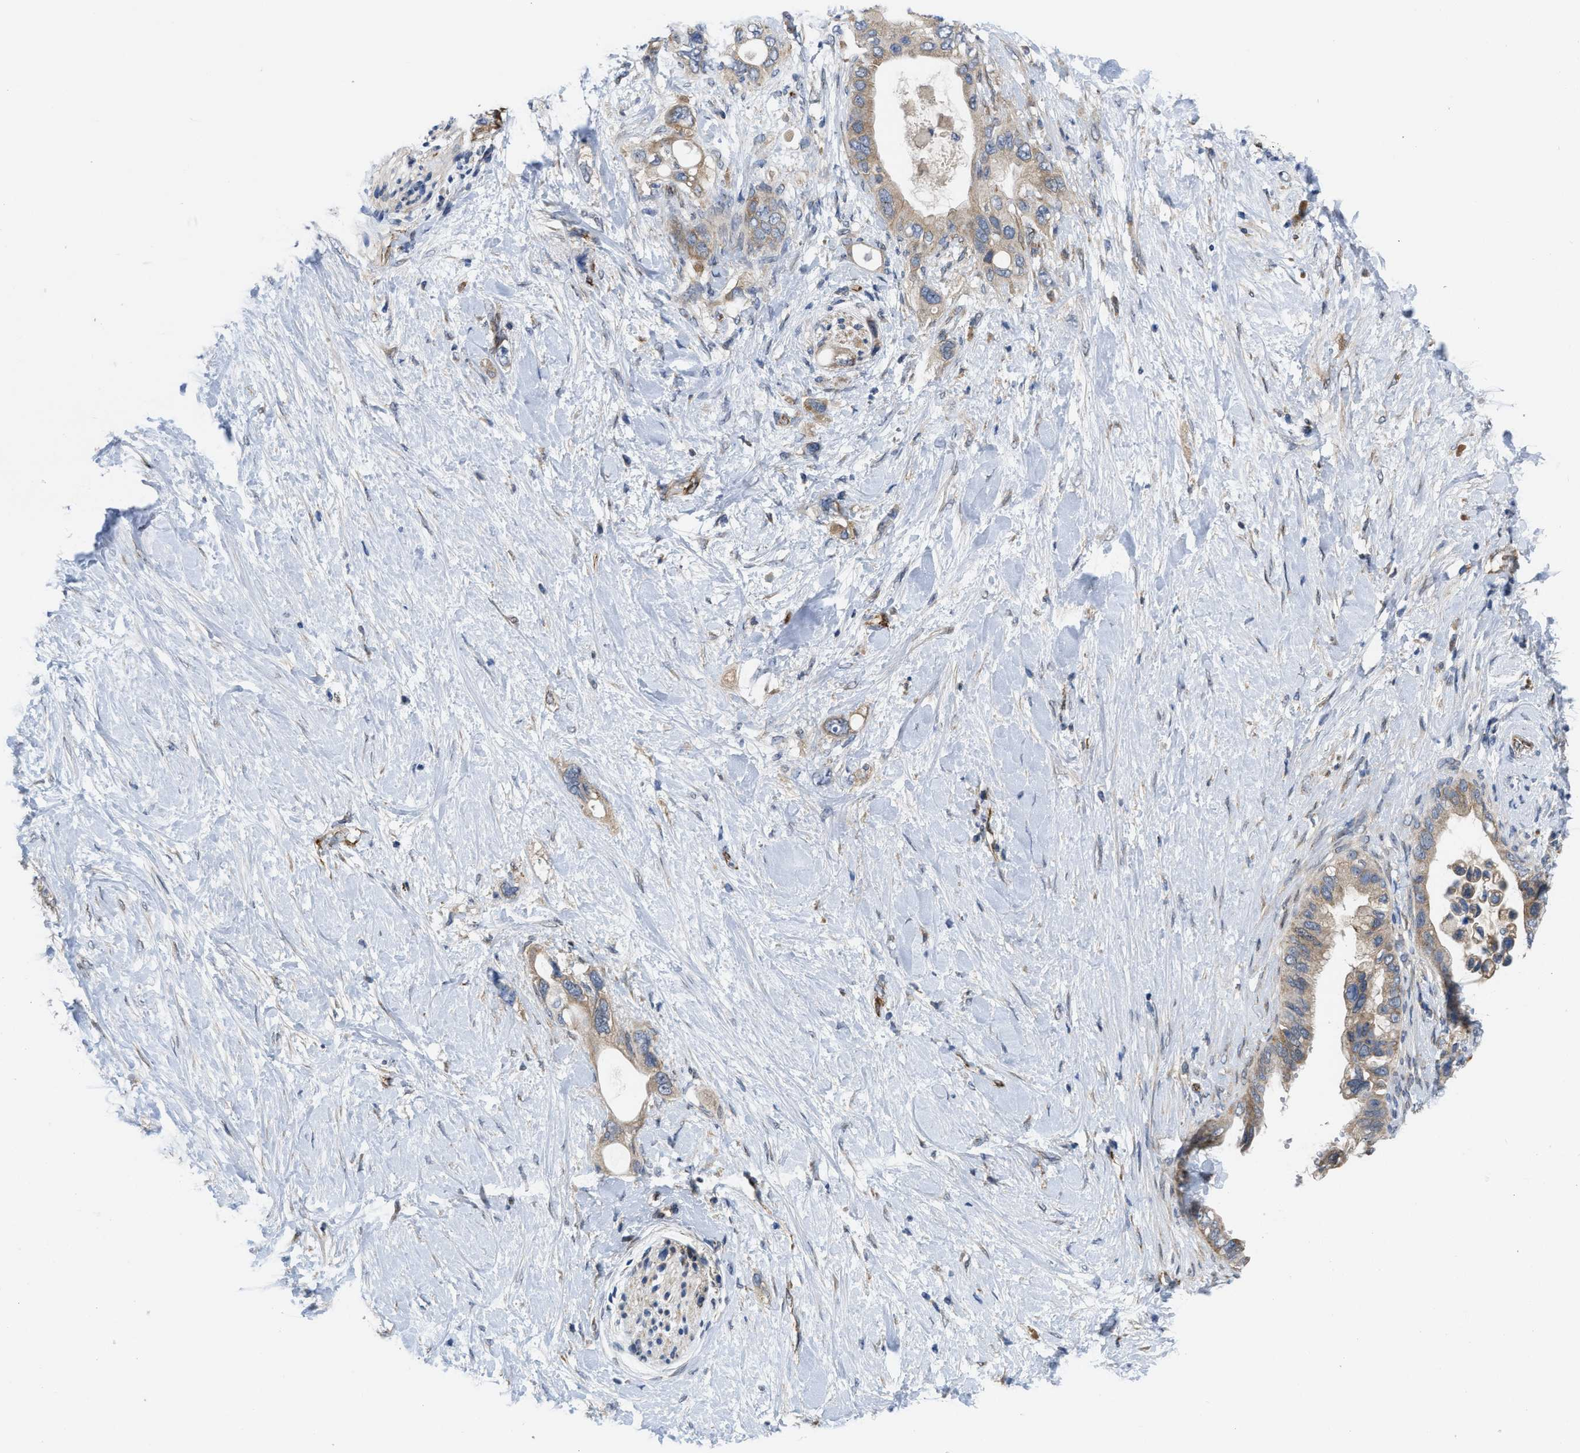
{"staining": {"intensity": "weak", "quantity": ">75%", "location": "cytoplasmic/membranous"}, "tissue": "pancreatic cancer", "cell_type": "Tumor cells", "image_type": "cancer", "snomed": [{"axis": "morphology", "description": "Adenocarcinoma, NOS"}, {"axis": "topography", "description": "Pancreas"}], "caption": "Pancreatic cancer was stained to show a protein in brown. There is low levels of weak cytoplasmic/membranous positivity in approximately >75% of tumor cells.", "gene": "EOGT", "patient": {"sex": "female", "age": 56}}